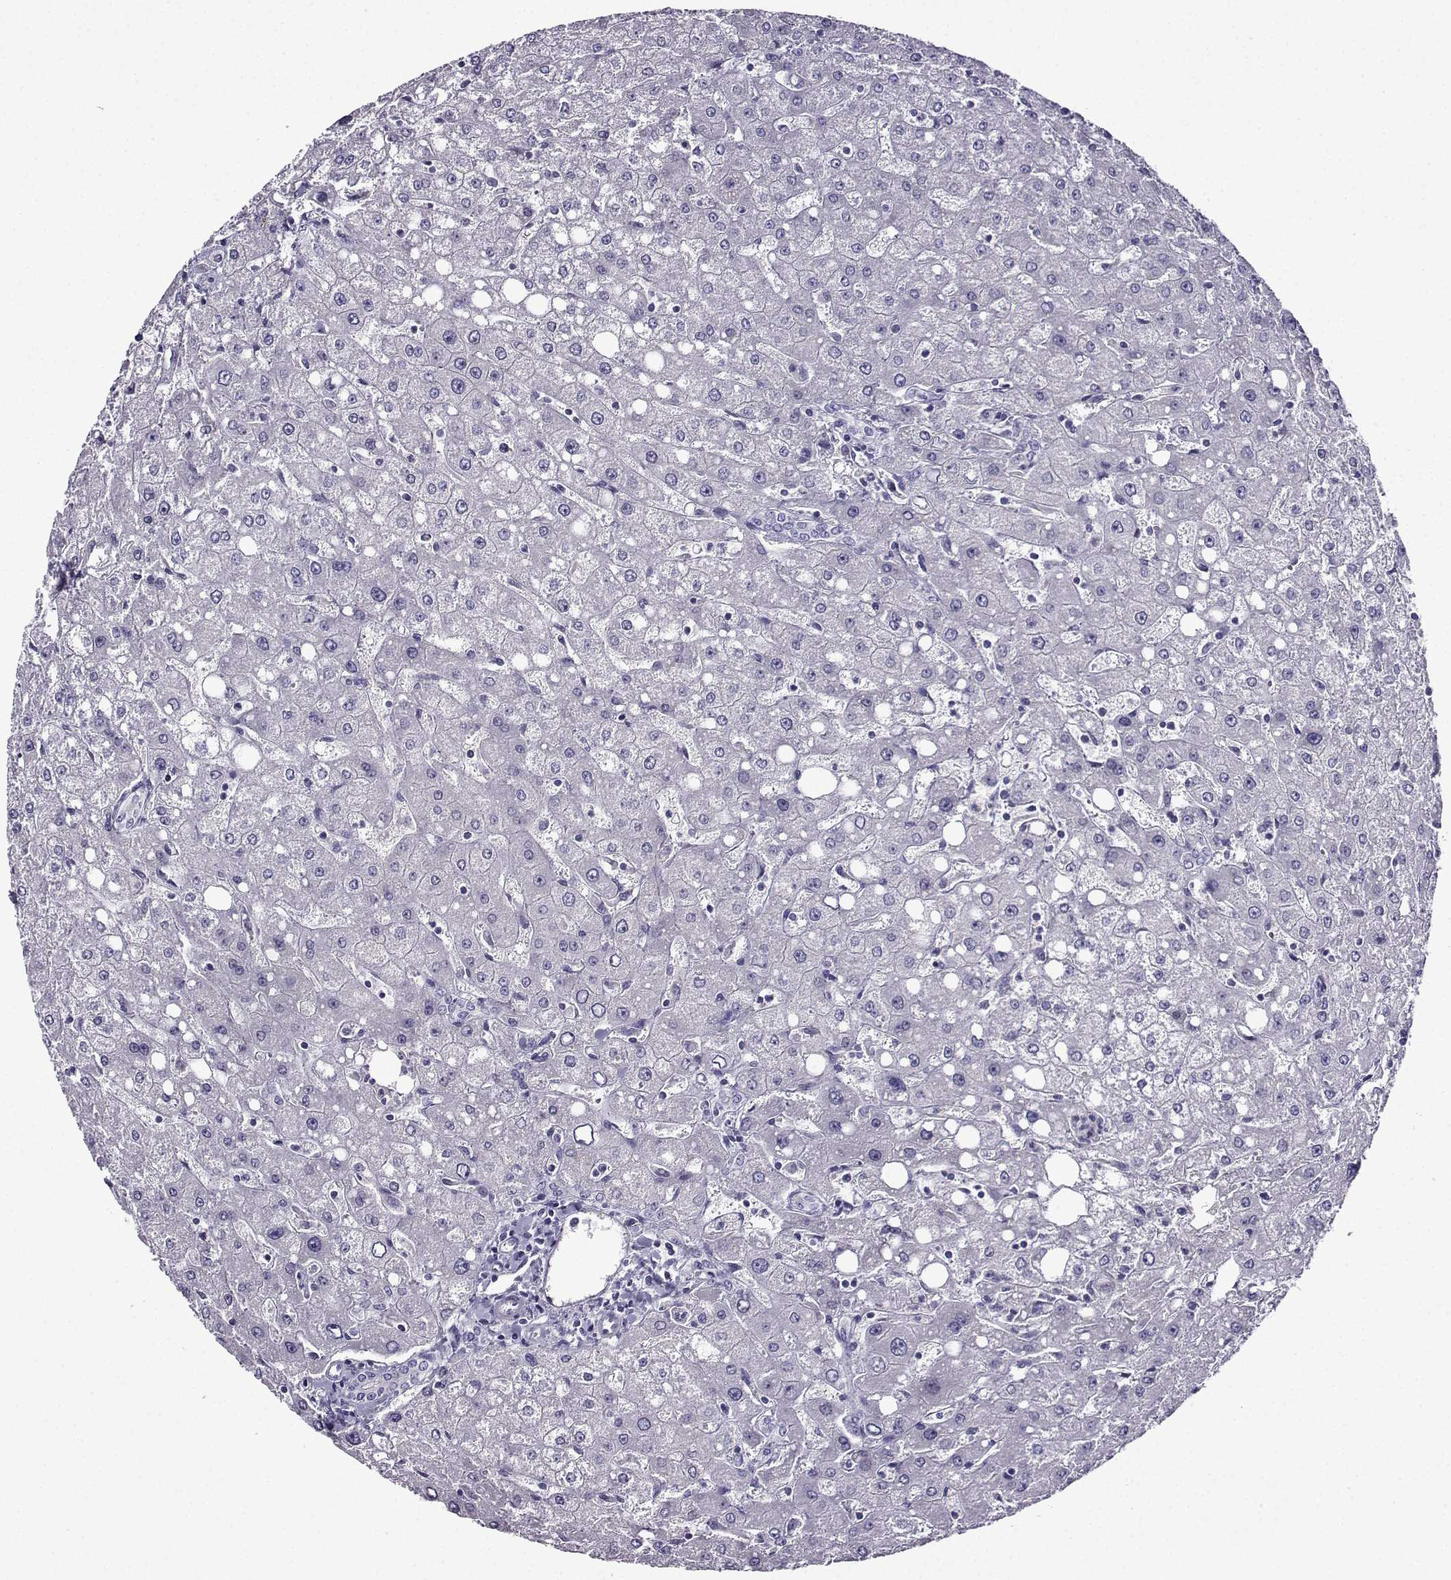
{"staining": {"intensity": "negative", "quantity": "none", "location": "none"}, "tissue": "liver", "cell_type": "Cholangiocytes", "image_type": "normal", "snomed": [{"axis": "morphology", "description": "Normal tissue, NOS"}, {"axis": "topography", "description": "Liver"}], "caption": "Immunohistochemistry (IHC) of normal liver displays no positivity in cholangiocytes.", "gene": "TMEM266", "patient": {"sex": "female", "age": 53}}